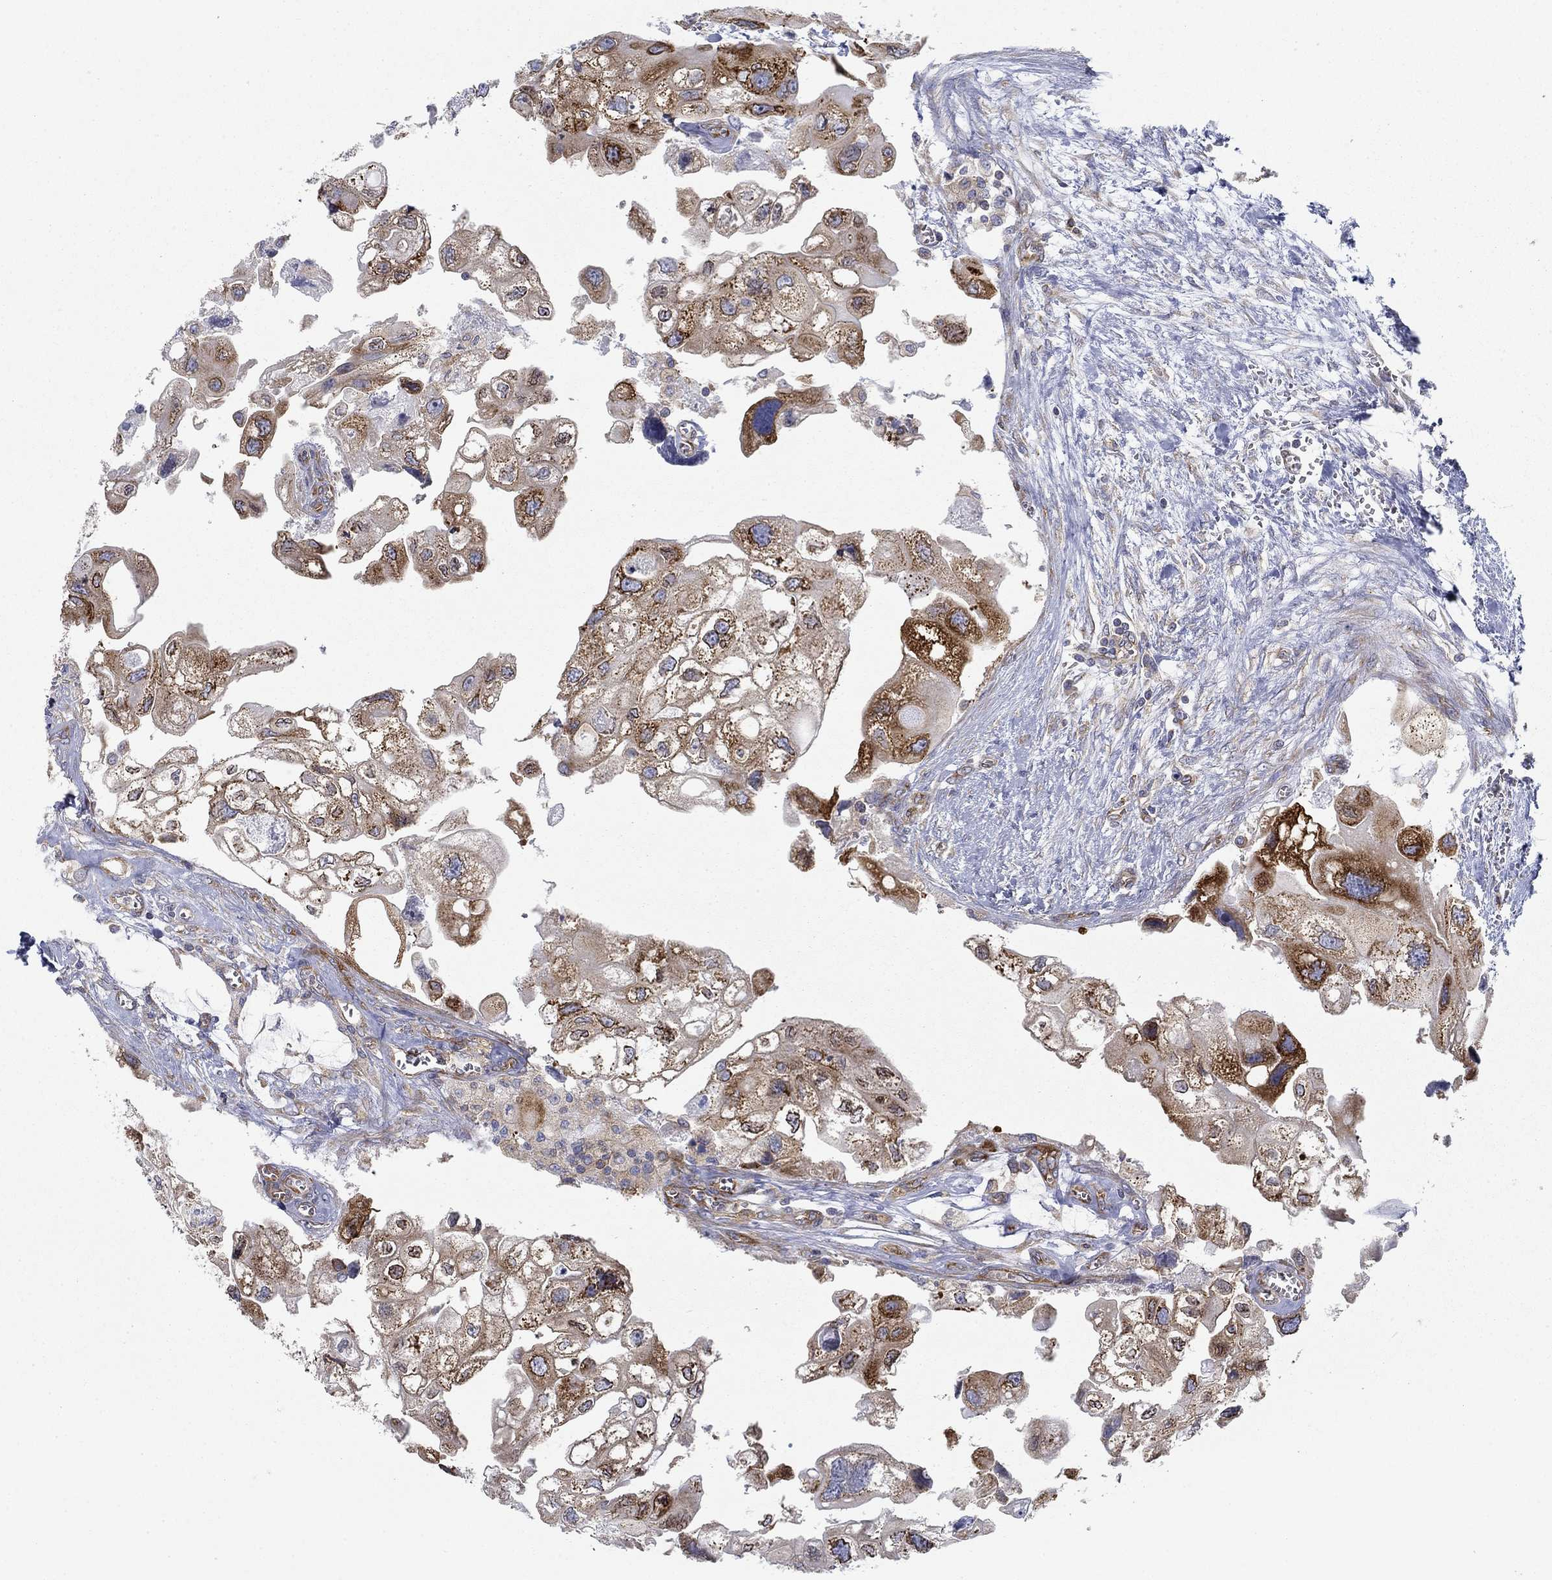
{"staining": {"intensity": "strong", "quantity": "25%-75%", "location": "cytoplasmic/membranous"}, "tissue": "urothelial cancer", "cell_type": "Tumor cells", "image_type": "cancer", "snomed": [{"axis": "morphology", "description": "Urothelial carcinoma, High grade"}, {"axis": "topography", "description": "Urinary bladder"}], "caption": "Immunohistochemical staining of human urothelial cancer shows high levels of strong cytoplasmic/membranous protein positivity in about 25%-75% of tumor cells.", "gene": "FXR1", "patient": {"sex": "male", "age": 59}}